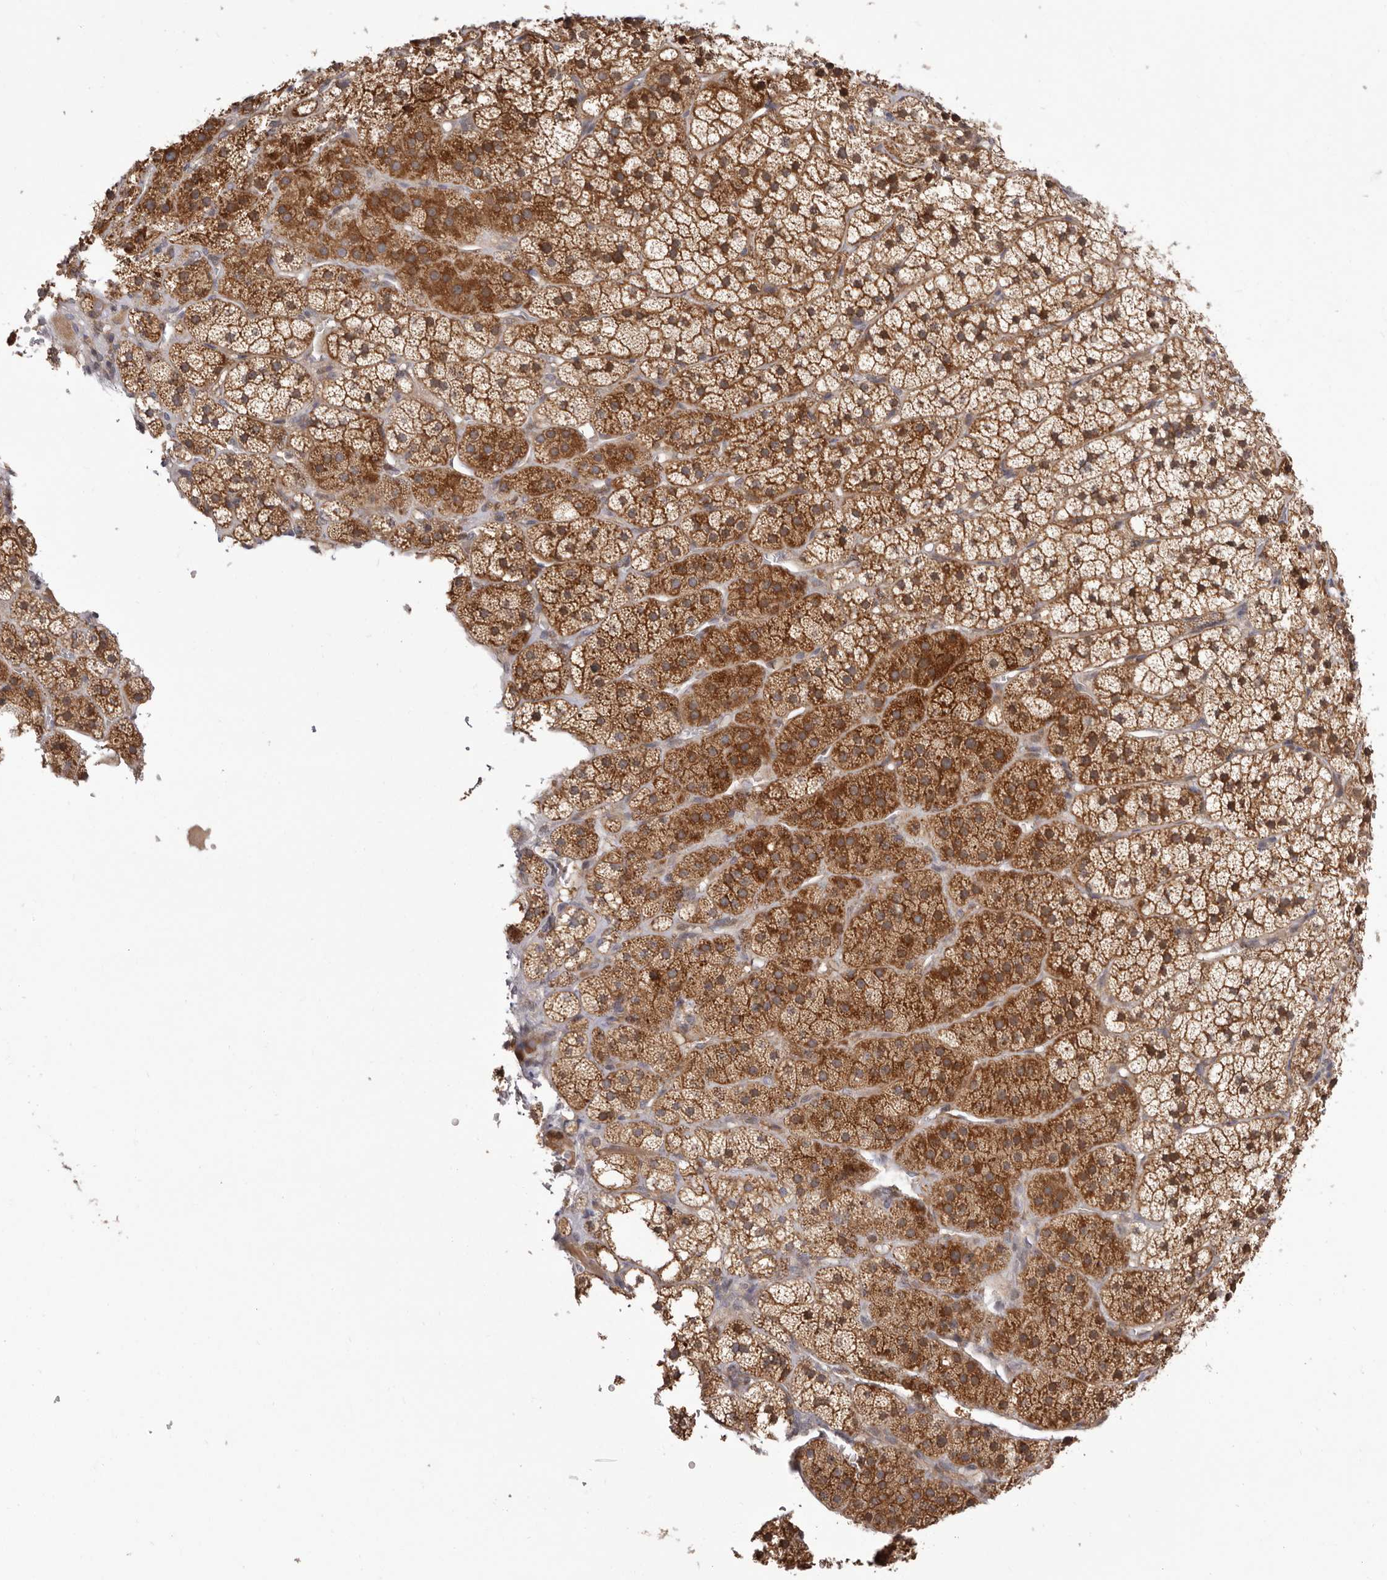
{"staining": {"intensity": "moderate", "quantity": ">75%", "location": "cytoplasmic/membranous"}, "tissue": "adrenal gland", "cell_type": "Glandular cells", "image_type": "normal", "snomed": [{"axis": "morphology", "description": "Normal tissue, NOS"}, {"axis": "topography", "description": "Adrenal gland"}], "caption": "The histopathology image exhibits staining of normal adrenal gland, revealing moderate cytoplasmic/membranous protein positivity (brown color) within glandular cells.", "gene": "GLRX3", "patient": {"sex": "female", "age": 44}}